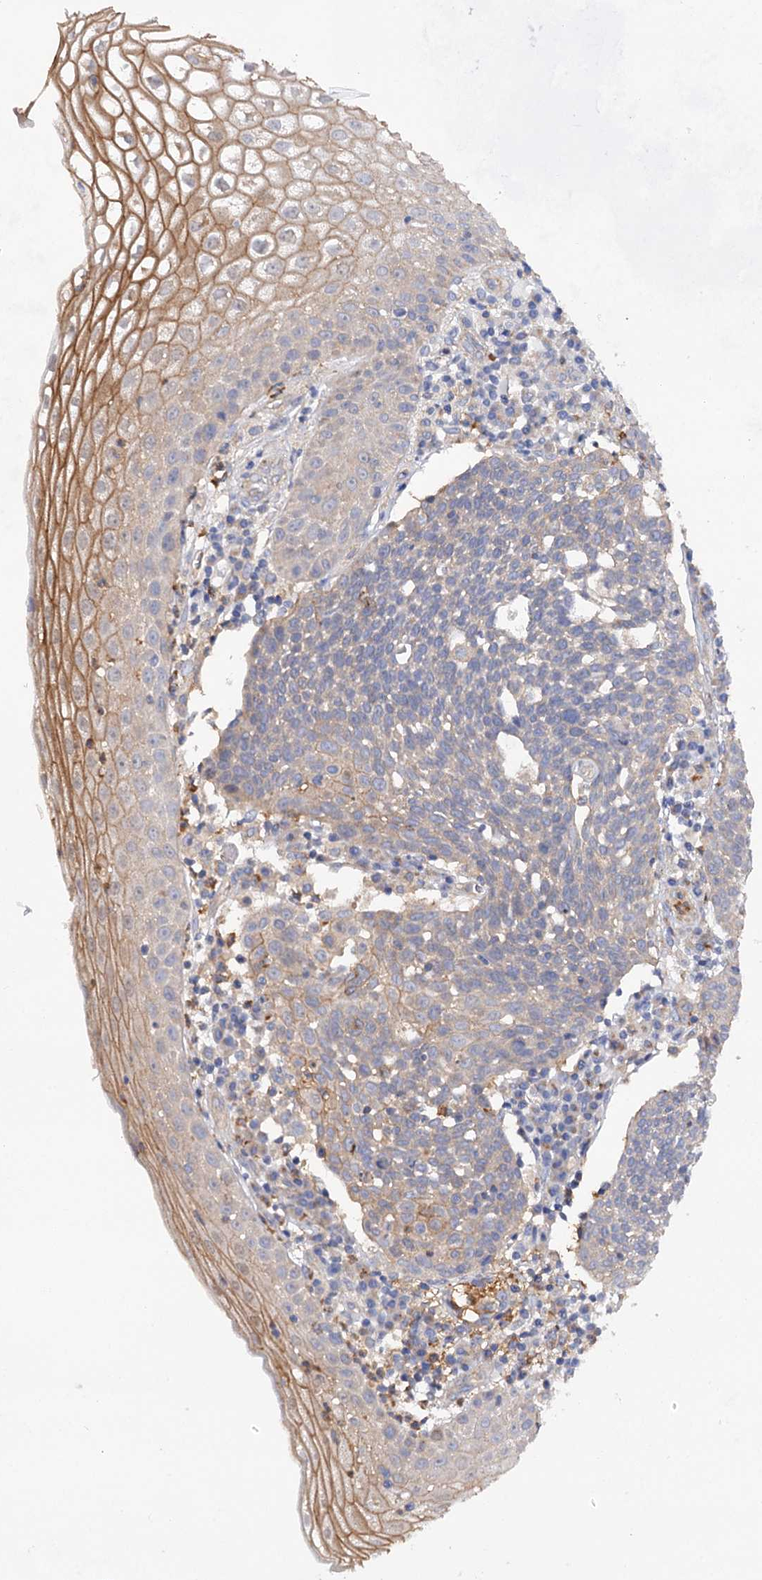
{"staining": {"intensity": "negative", "quantity": "none", "location": "none"}, "tissue": "cervical cancer", "cell_type": "Tumor cells", "image_type": "cancer", "snomed": [{"axis": "morphology", "description": "Squamous cell carcinoma, NOS"}, {"axis": "topography", "description": "Cervix"}], "caption": "Micrograph shows no protein expression in tumor cells of cervical cancer (squamous cell carcinoma) tissue. (DAB (3,3'-diaminobenzidine) IHC with hematoxylin counter stain).", "gene": "CSAD", "patient": {"sex": "female", "age": 34}}